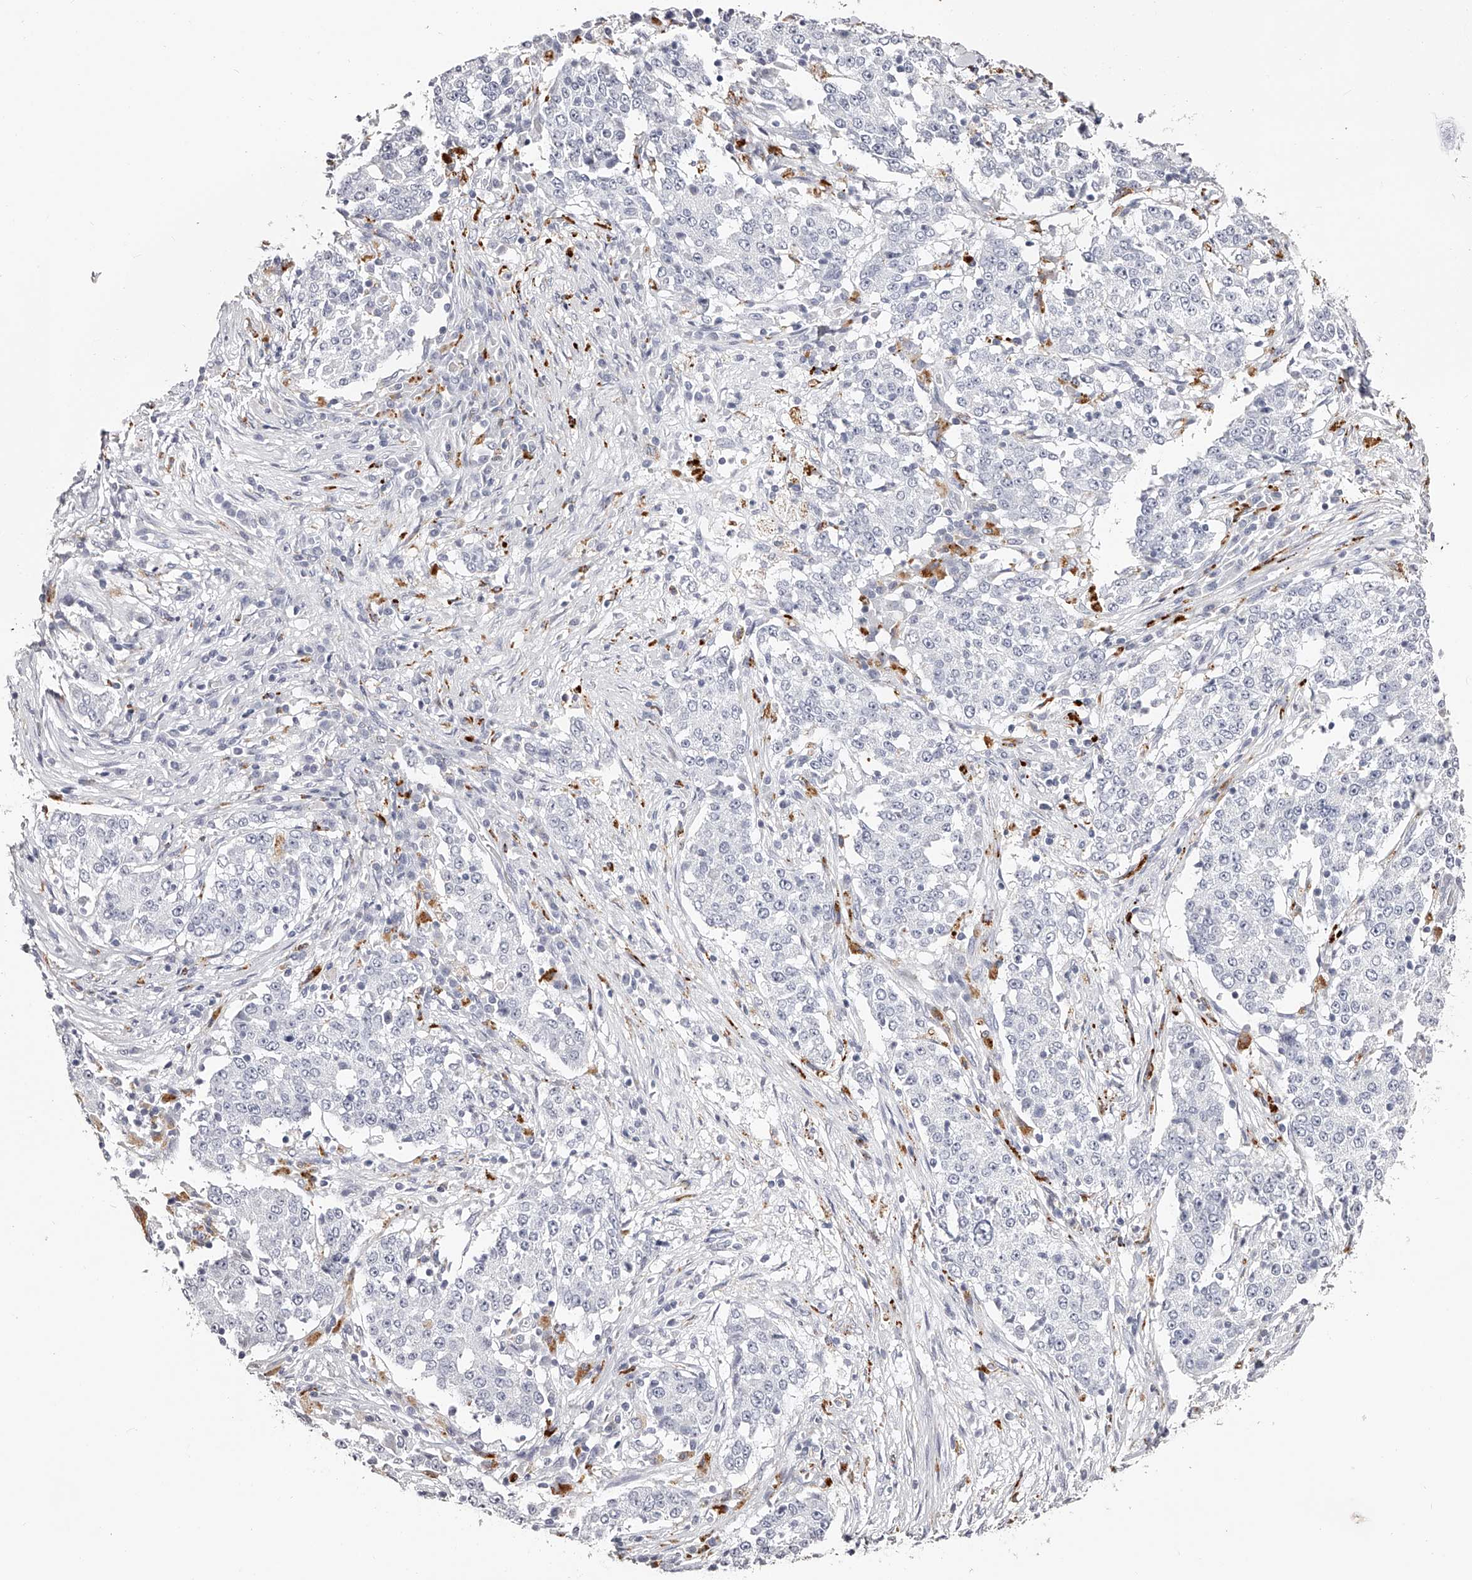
{"staining": {"intensity": "negative", "quantity": "none", "location": "none"}, "tissue": "stomach cancer", "cell_type": "Tumor cells", "image_type": "cancer", "snomed": [{"axis": "morphology", "description": "Adenocarcinoma, NOS"}, {"axis": "topography", "description": "Stomach"}], "caption": "Immunohistochemical staining of human stomach cancer shows no significant positivity in tumor cells.", "gene": "SLC35D3", "patient": {"sex": "male", "age": 59}}